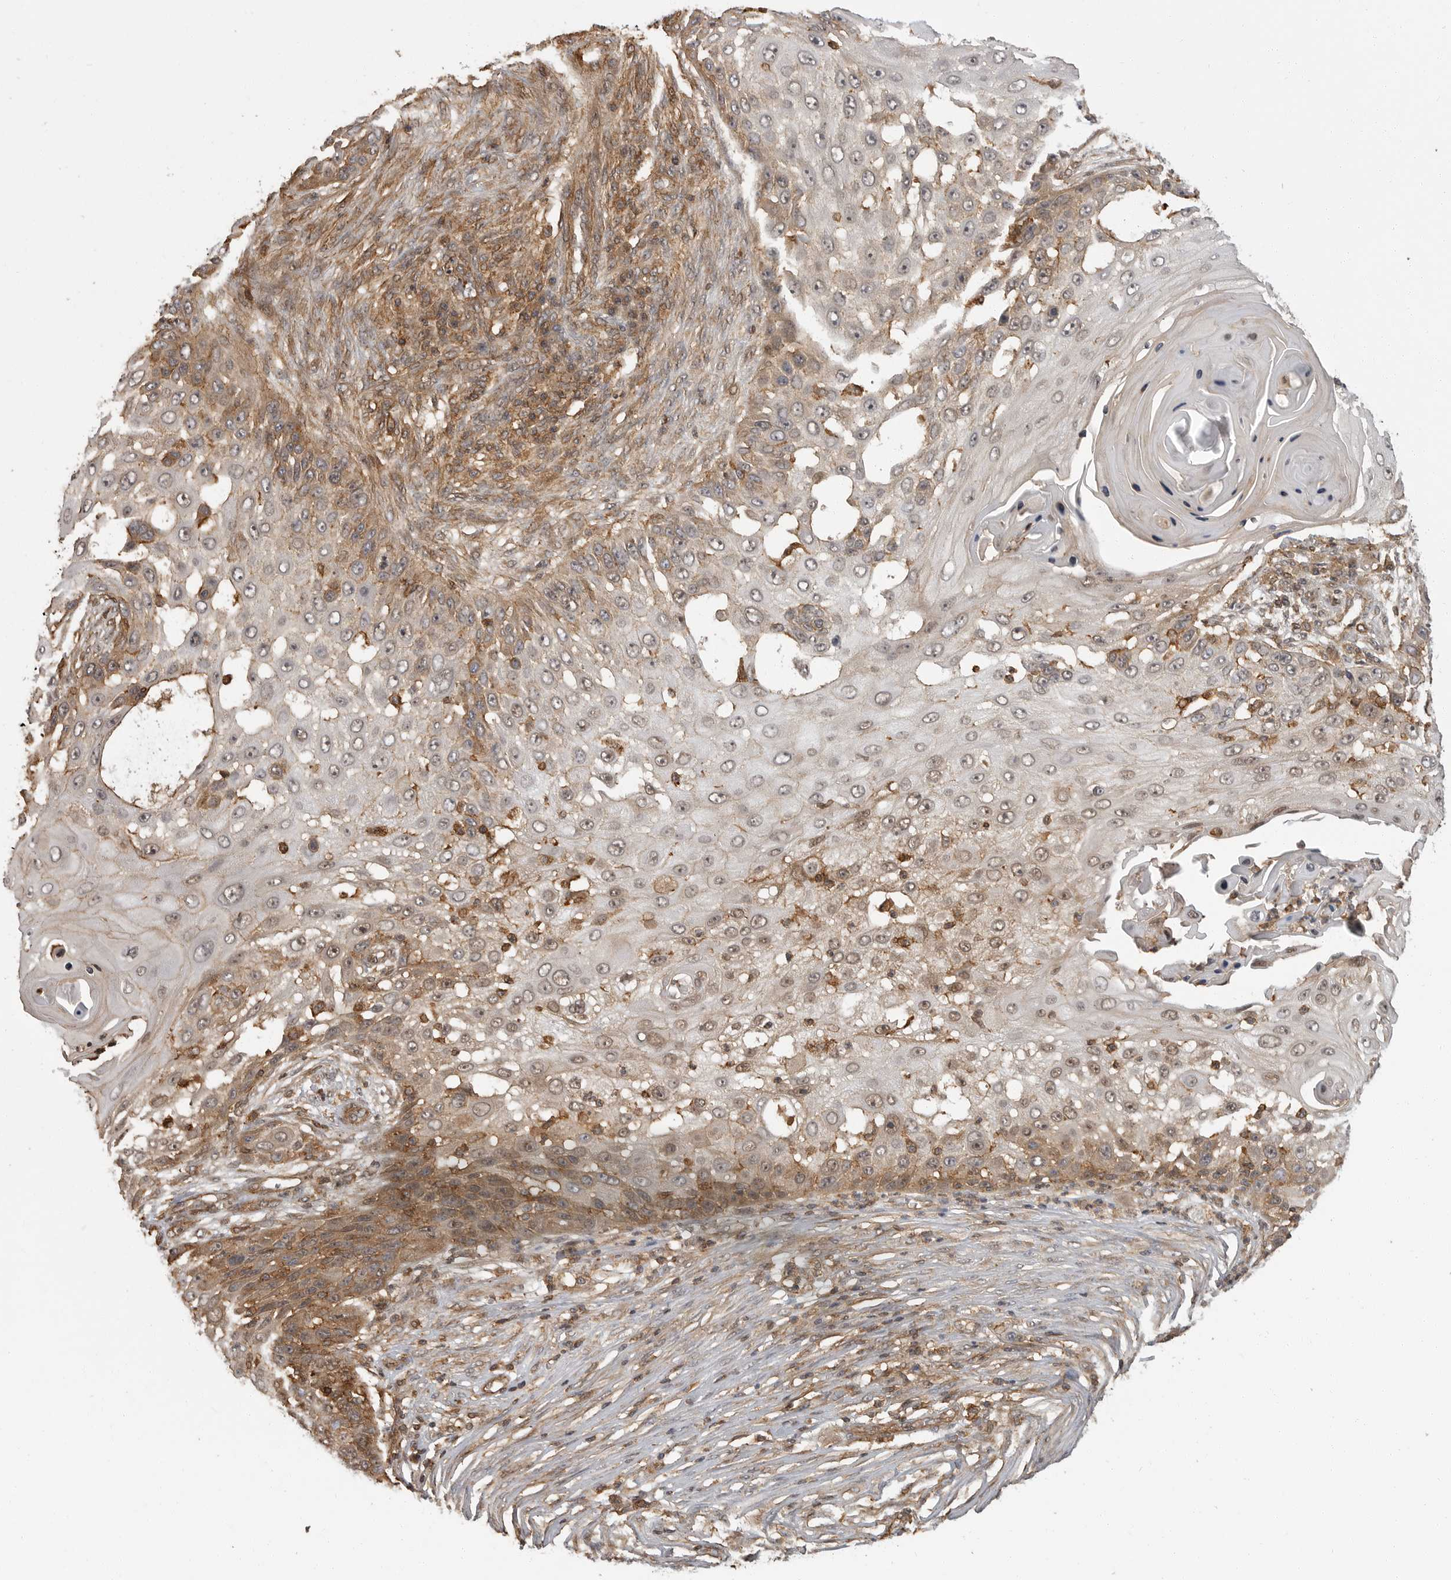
{"staining": {"intensity": "moderate", "quantity": "25%-75%", "location": "cytoplasmic/membranous,nuclear"}, "tissue": "skin cancer", "cell_type": "Tumor cells", "image_type": "cancer", "snomed": [{"axis": "morphology", "description": "Squamous cell carcinoma, NOS"}, {"axis": "topography", "description": "Skin"}], "caption": "This is a photomicrograph of IHC staining of skin cancer (squamous cell carcinoma), which shows moderate positivity in the cytoplasmic/membranous and nuclear of tumor cells.", "gene": "ERN1", "patient": {"sex": "female", "age": 44}}